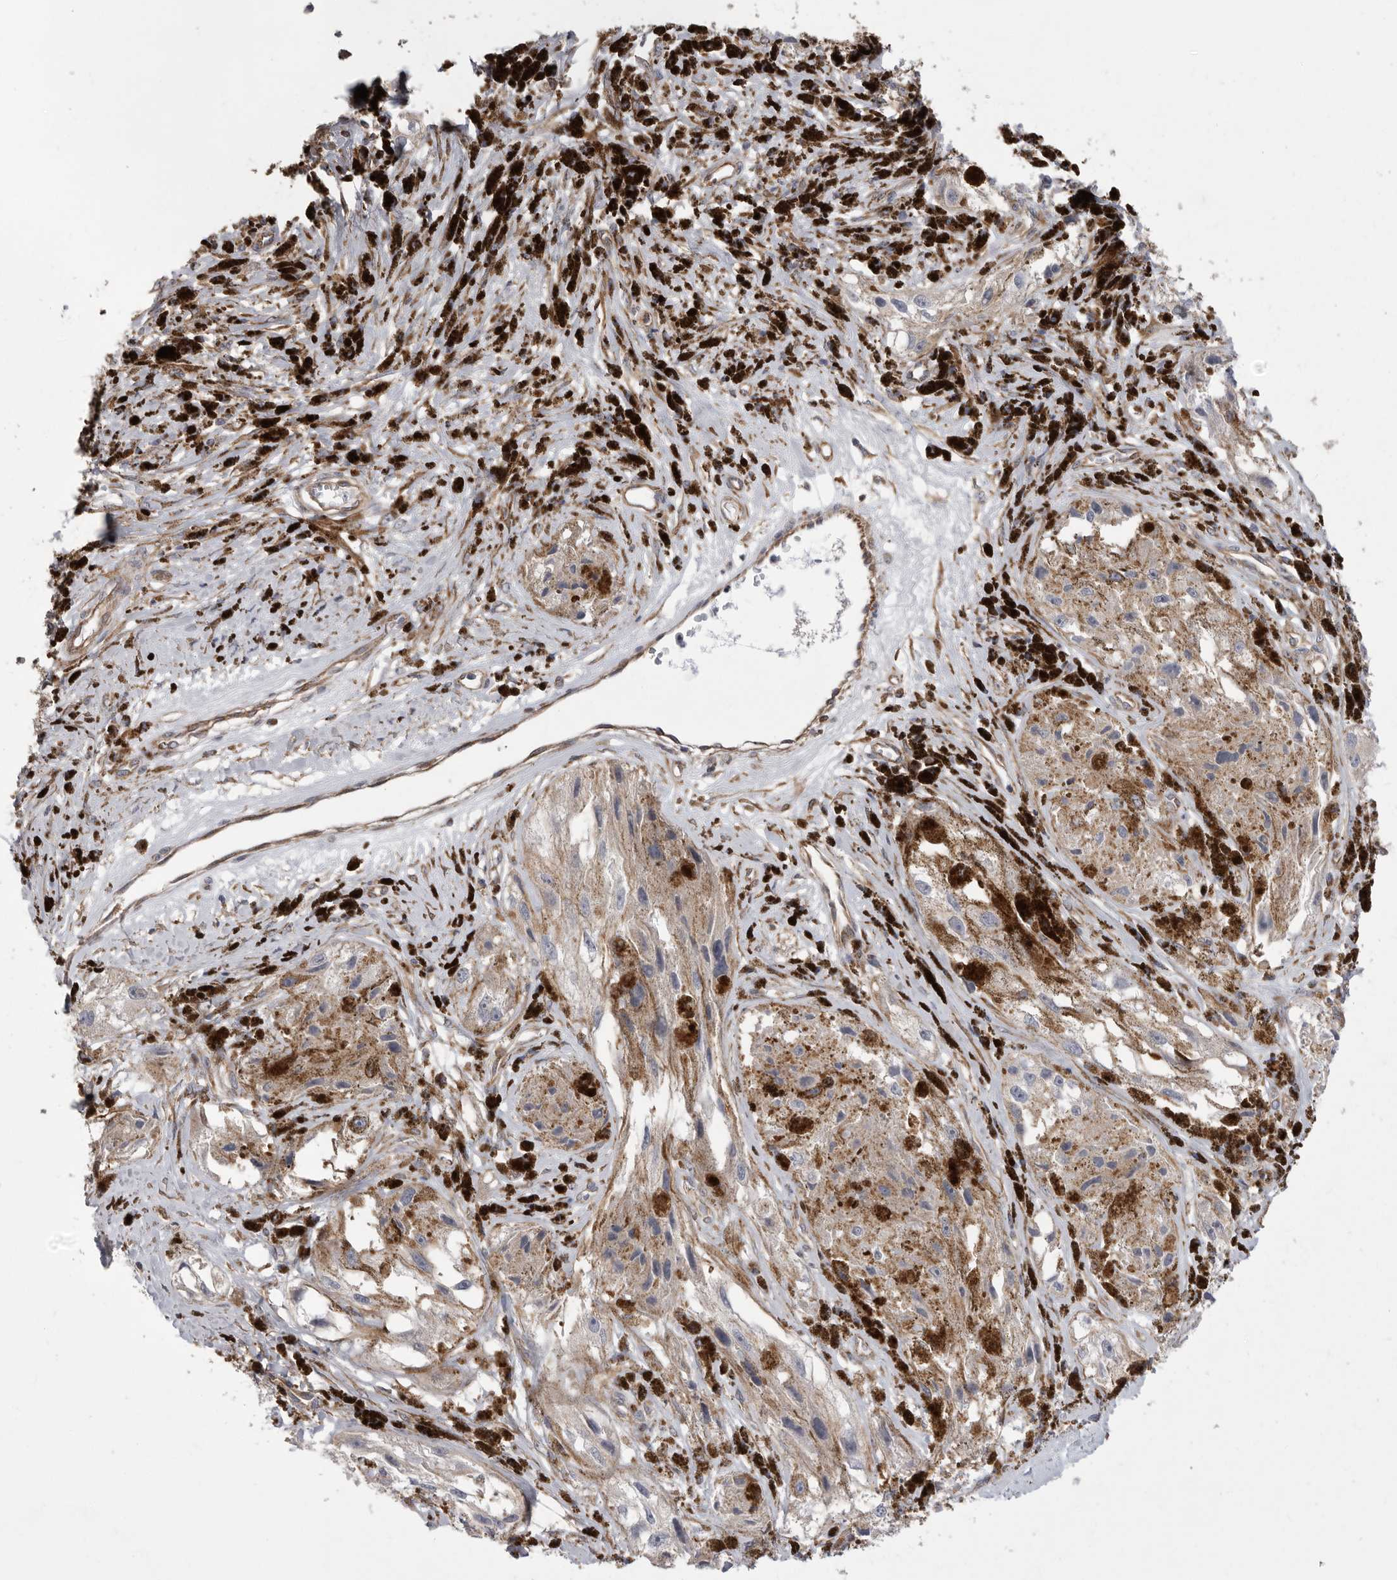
{"staining": {"intensity": "negative", "quantity": "none", "location": "none"}, "tissue": "melanoma", "cell_type": "Tumor cells", "image_type": "cancer", "snomed": [{"axis": "morphology", "description": "Malignant melanoma, NOS"}, {"axis": "topography", "description": "Skin"}], "caption": "An IHC histopathology image of malignant melanoma is shown. There is no staining in tumor cells of malignant melanoma.", "gene": "SIGLEC10", "patient": {"sex": "male", "age": 88}}